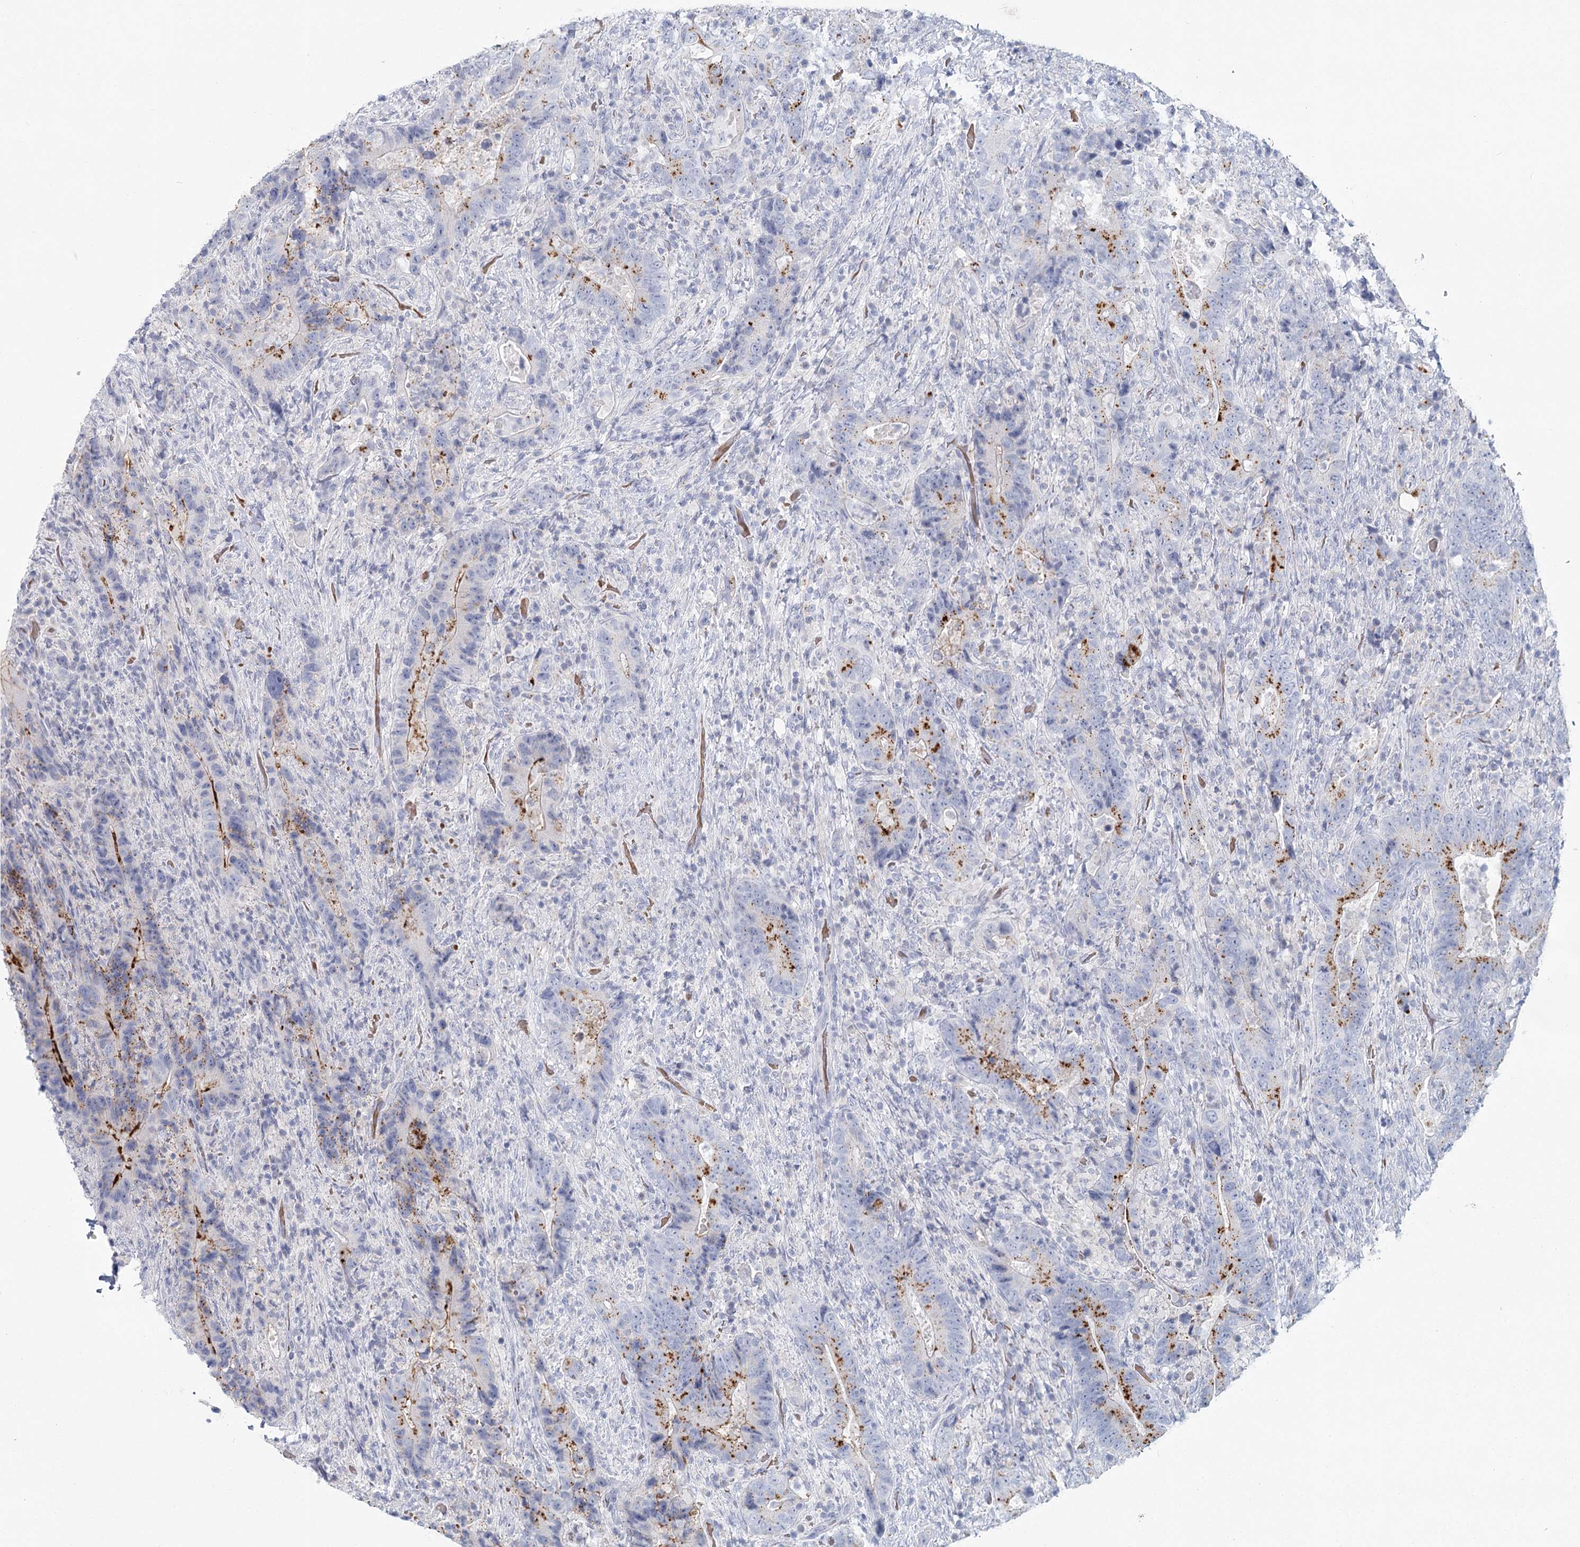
{"staining": {"intensity": "moderate", "quantity": "<25%", "location": "cytoplasmic/membranous"}, "tissue": "colorectal cancer", "cell_type": "Tumor cells", "image_type": "cancer", "snomed": [{"axis": "morphology", "description": "Adenocarcinoma, NOS"}, {"axis": "topography", "description": "Colon"}], "caption": "Colorectal cancer stained with a brown dye shows moderate cytoplasmic/membranous positive expression in about <25% of tumor cells.", "gene": "IFIT5", "patient": {"sex": "female", "age": 75}}